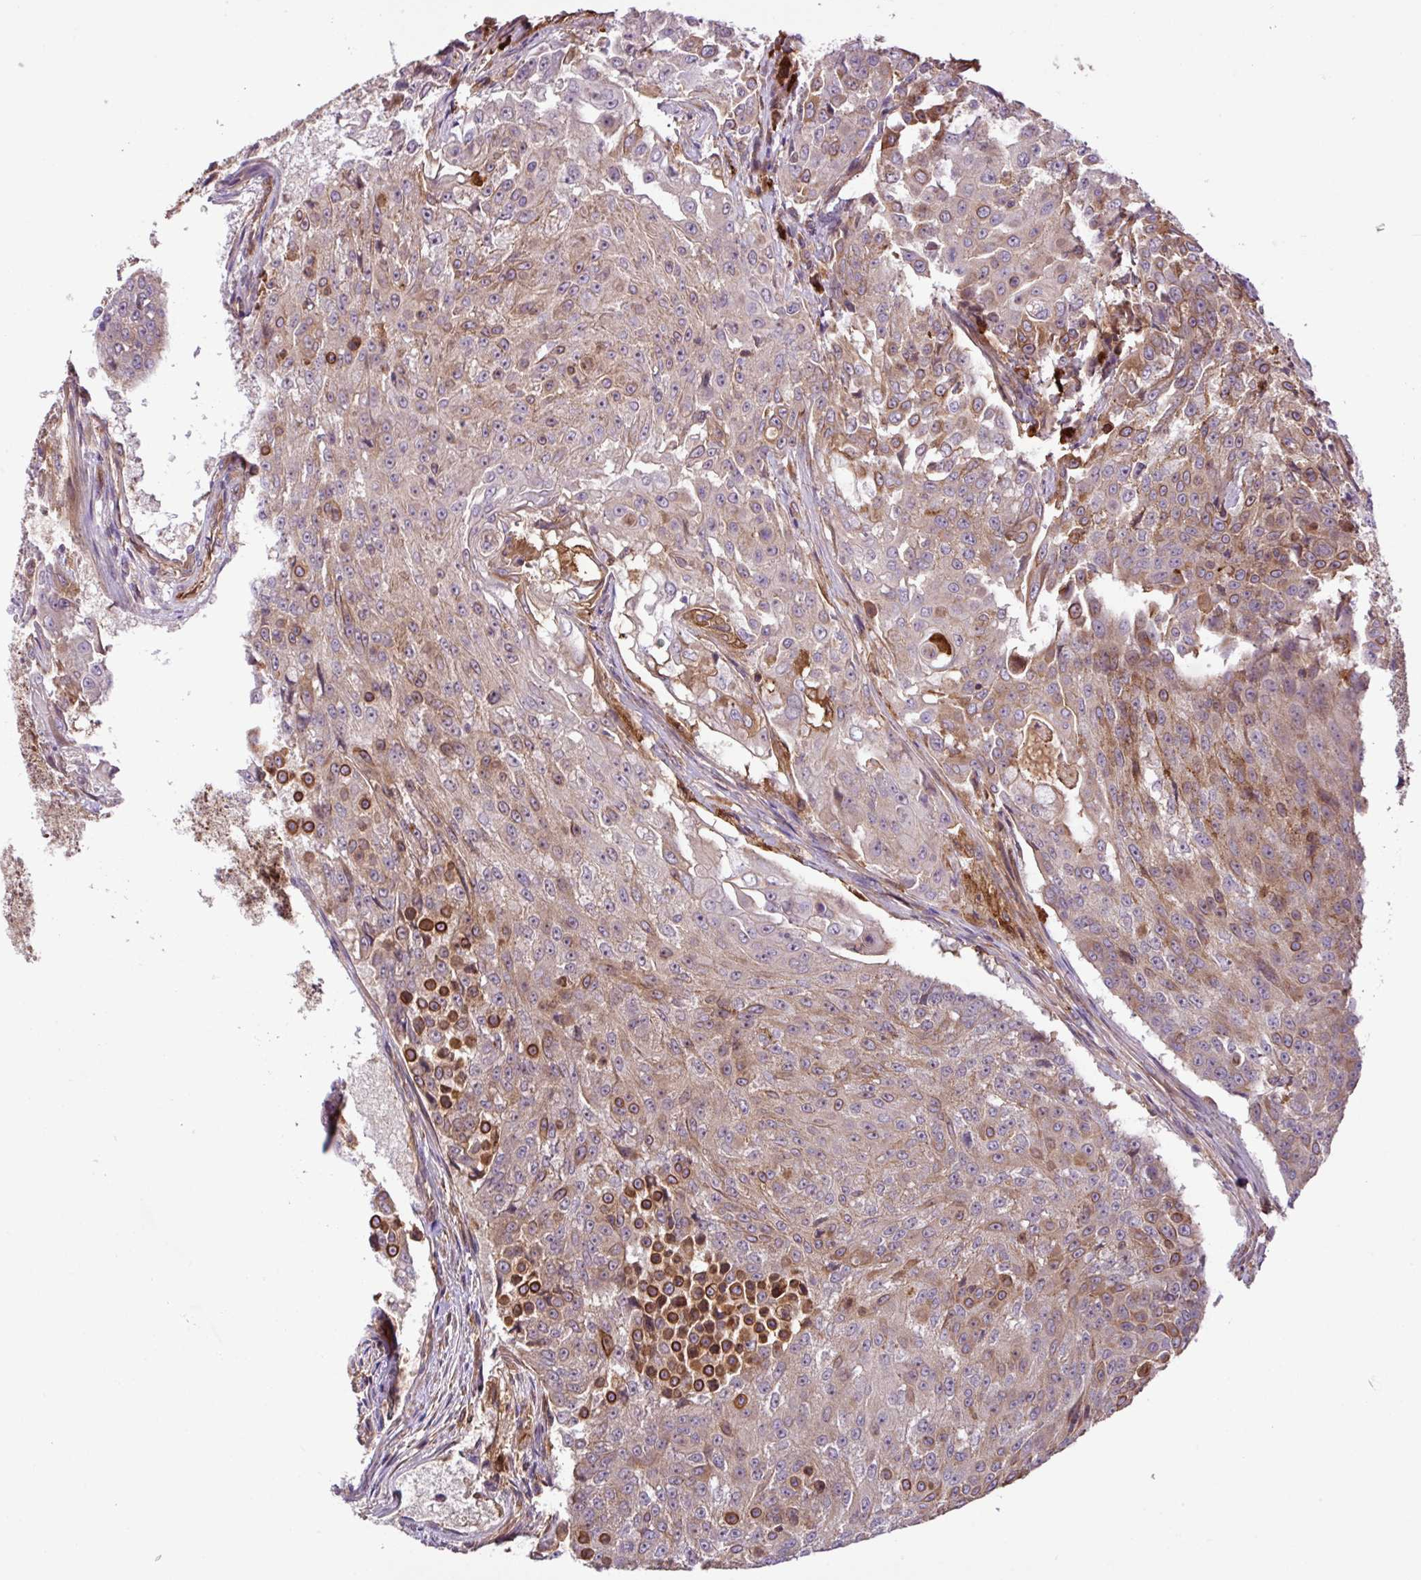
{"staining": {"intensity": "weak", "quantity": ">75%", "location": "cytoplasmic/membranous"}, "tissue": "urothelial cancer", "cell_type": "Tumor cells", "image_type": "cancer", "snomed": [{"axis": "morphology", "description": "Urothelial carcinoma, High grade"}, {"axis": "topography", "description": "Urinary bladder"}], "caption": "Immunohistochemistry photomicrograph of human urothelial carcinoma (high-grade) stained for a protein (brown), which demonstrates low levels of weak cytoplasmic/membranous expression in about >75% of tumor cells.", "gene": "ZNF266", "patient": {"sex": "female", "age": 63}}